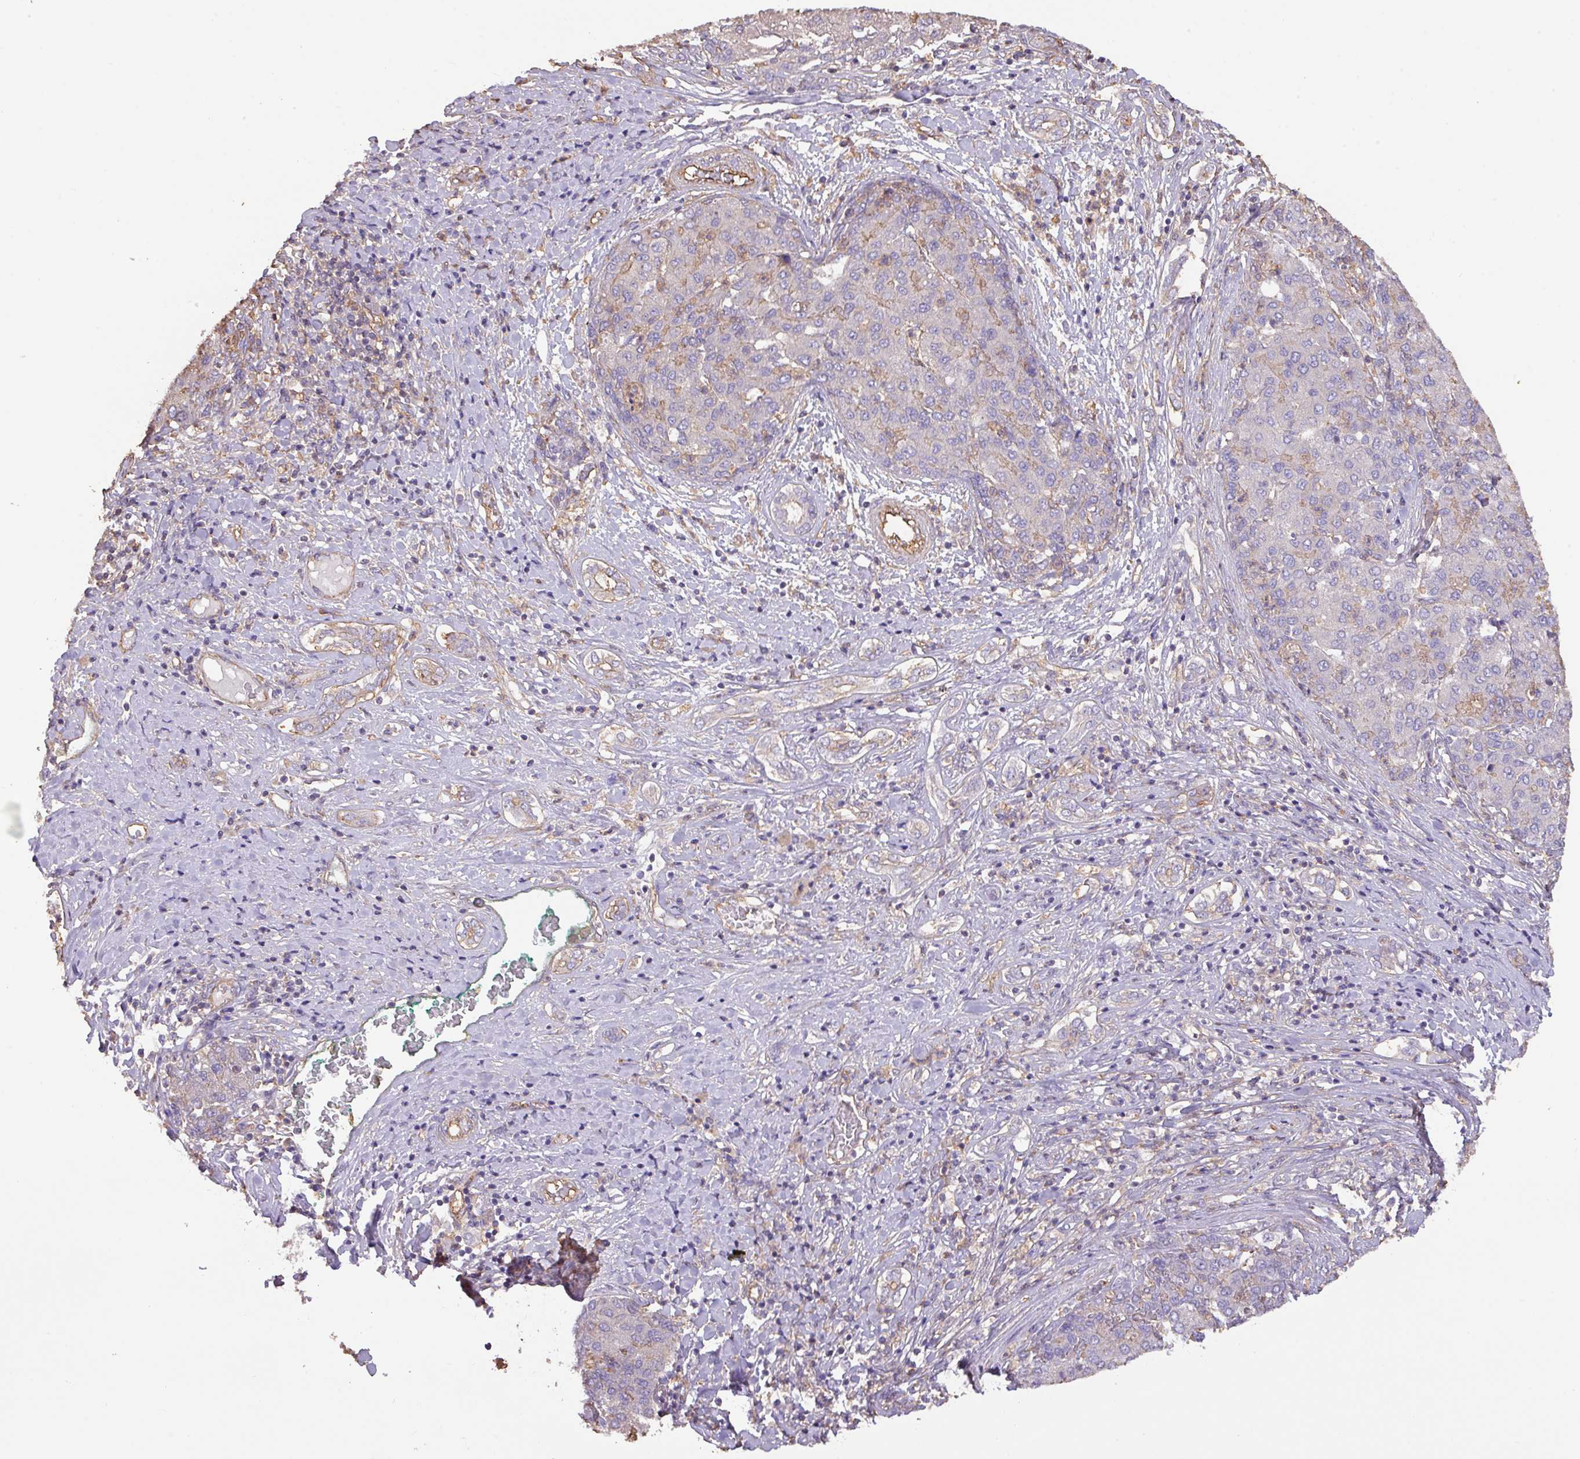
{"staining": {"intensity": "negative", "quantity": "none", "location": "none"}, "tissue": "liver cancer", "cell_type": "Tumor cells", "image_type": "cancer", "snomed": [{"axis": "morphology", "description": "Carcinoma, Hepatocellular, NOS"}, {"axis": "topography", "description": "Liver"}], "caption": "IHC of human hepatocellular carcinoma (liver) demonstrates no expression in tumor cells.", "gene": "CALML4", "patient": {"sex": "male", "age": 65}}